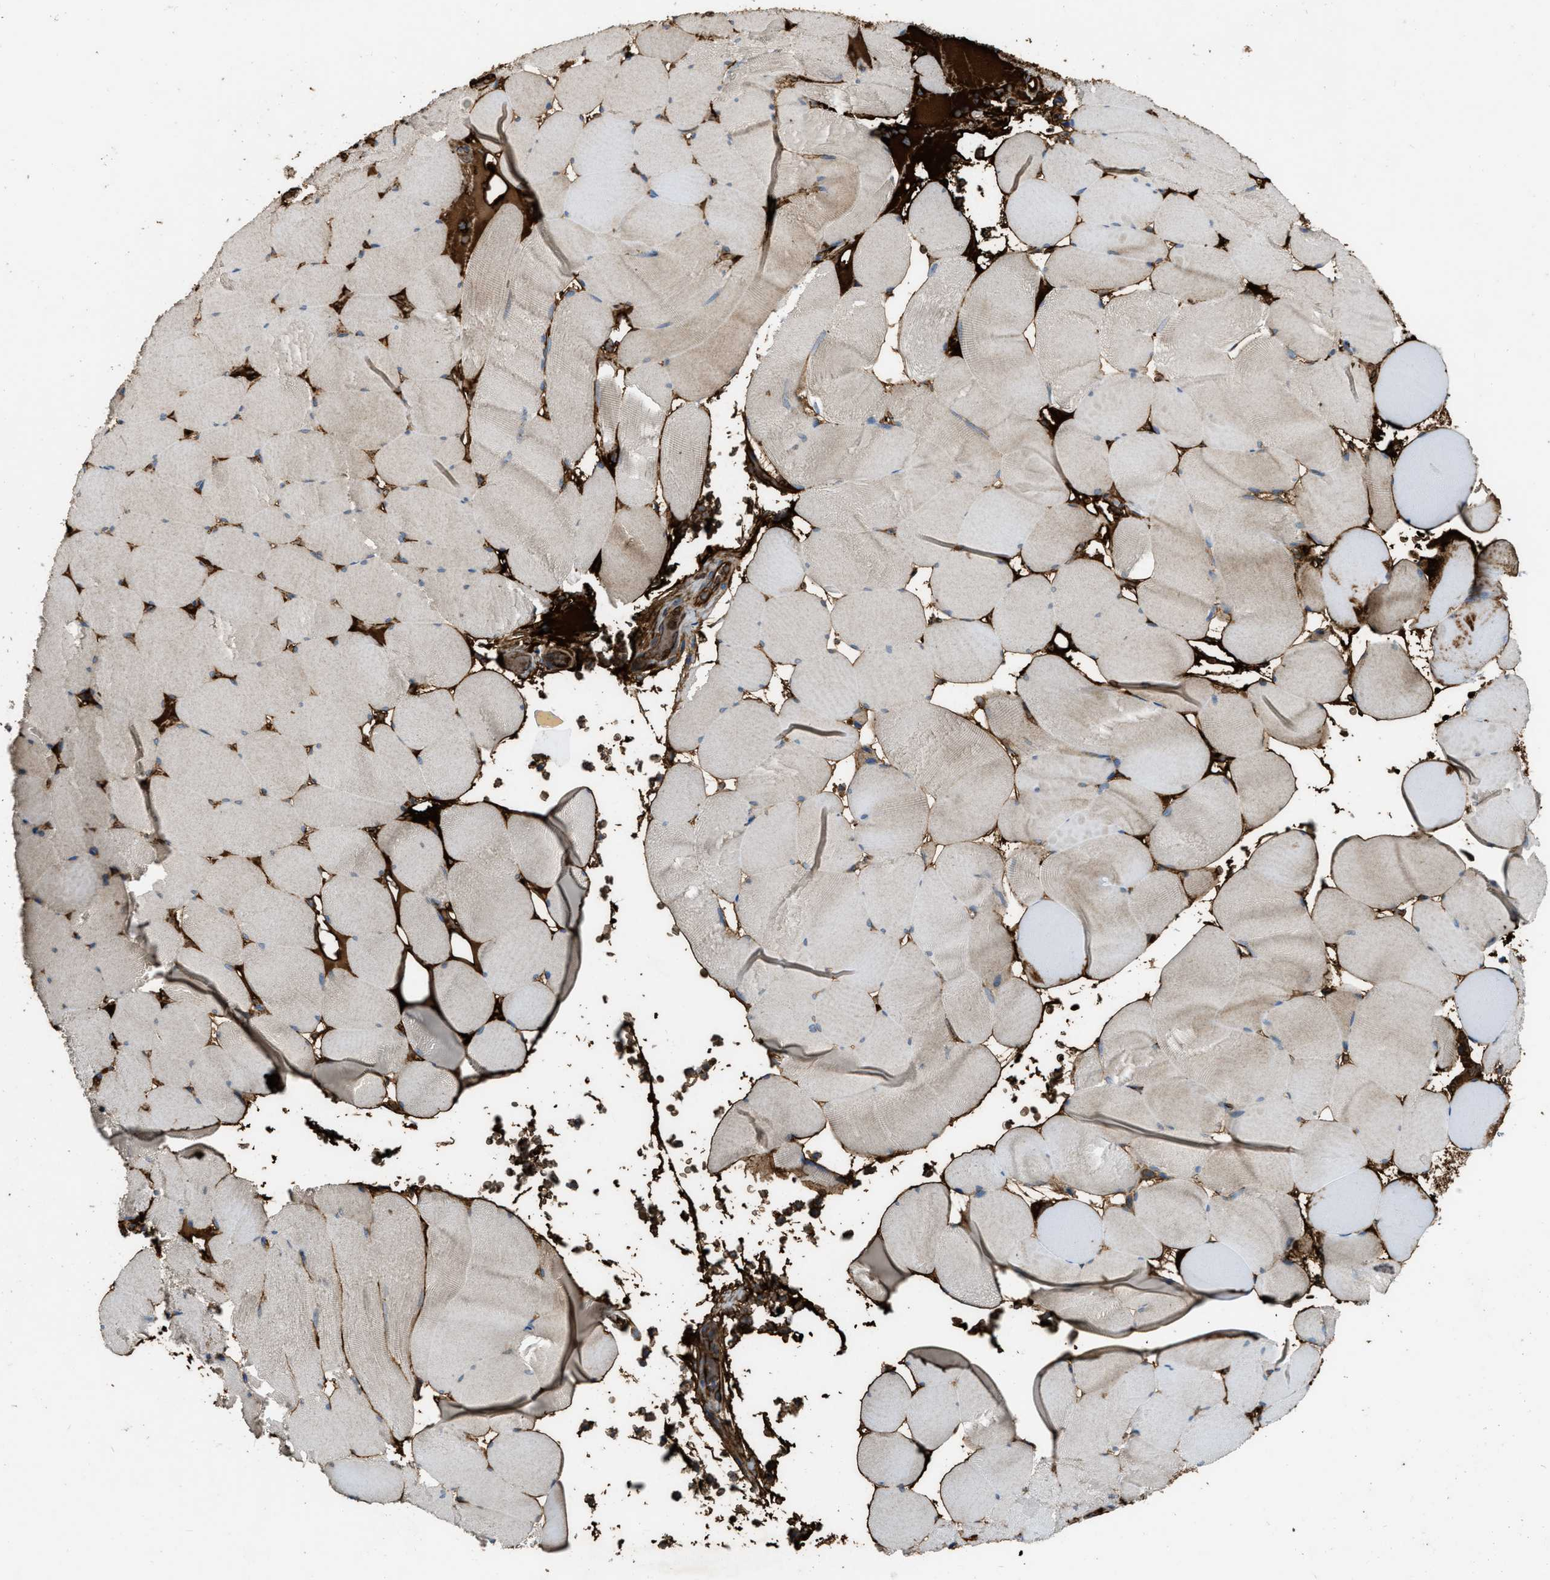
{"staining": {"intensity": "weak", "quantity": "<25%", "location": "cytoplasmic/membranous"}, "tissue": "skeletal muscle", "cell_type": "Myocytes", "image_type": "normal", "snomed": [{"axis": "morphology", "description": "Normal tissue, NOS"}, {"axis": "topography", "description": "Skeletal muscle"}], "caption": "This histopathology image is of unremarkable skeletal muscle stained with immunohistochemistry (IHC) to label a protein in brown with the nuclei are counter-stained blue. There is no staining in myocytes. (Brightfield microscopy of DAB immunohistochemistry (IHC) at high magnification).", "gene": "ERC1", "patient": {"sex": "male", "age": 62}}